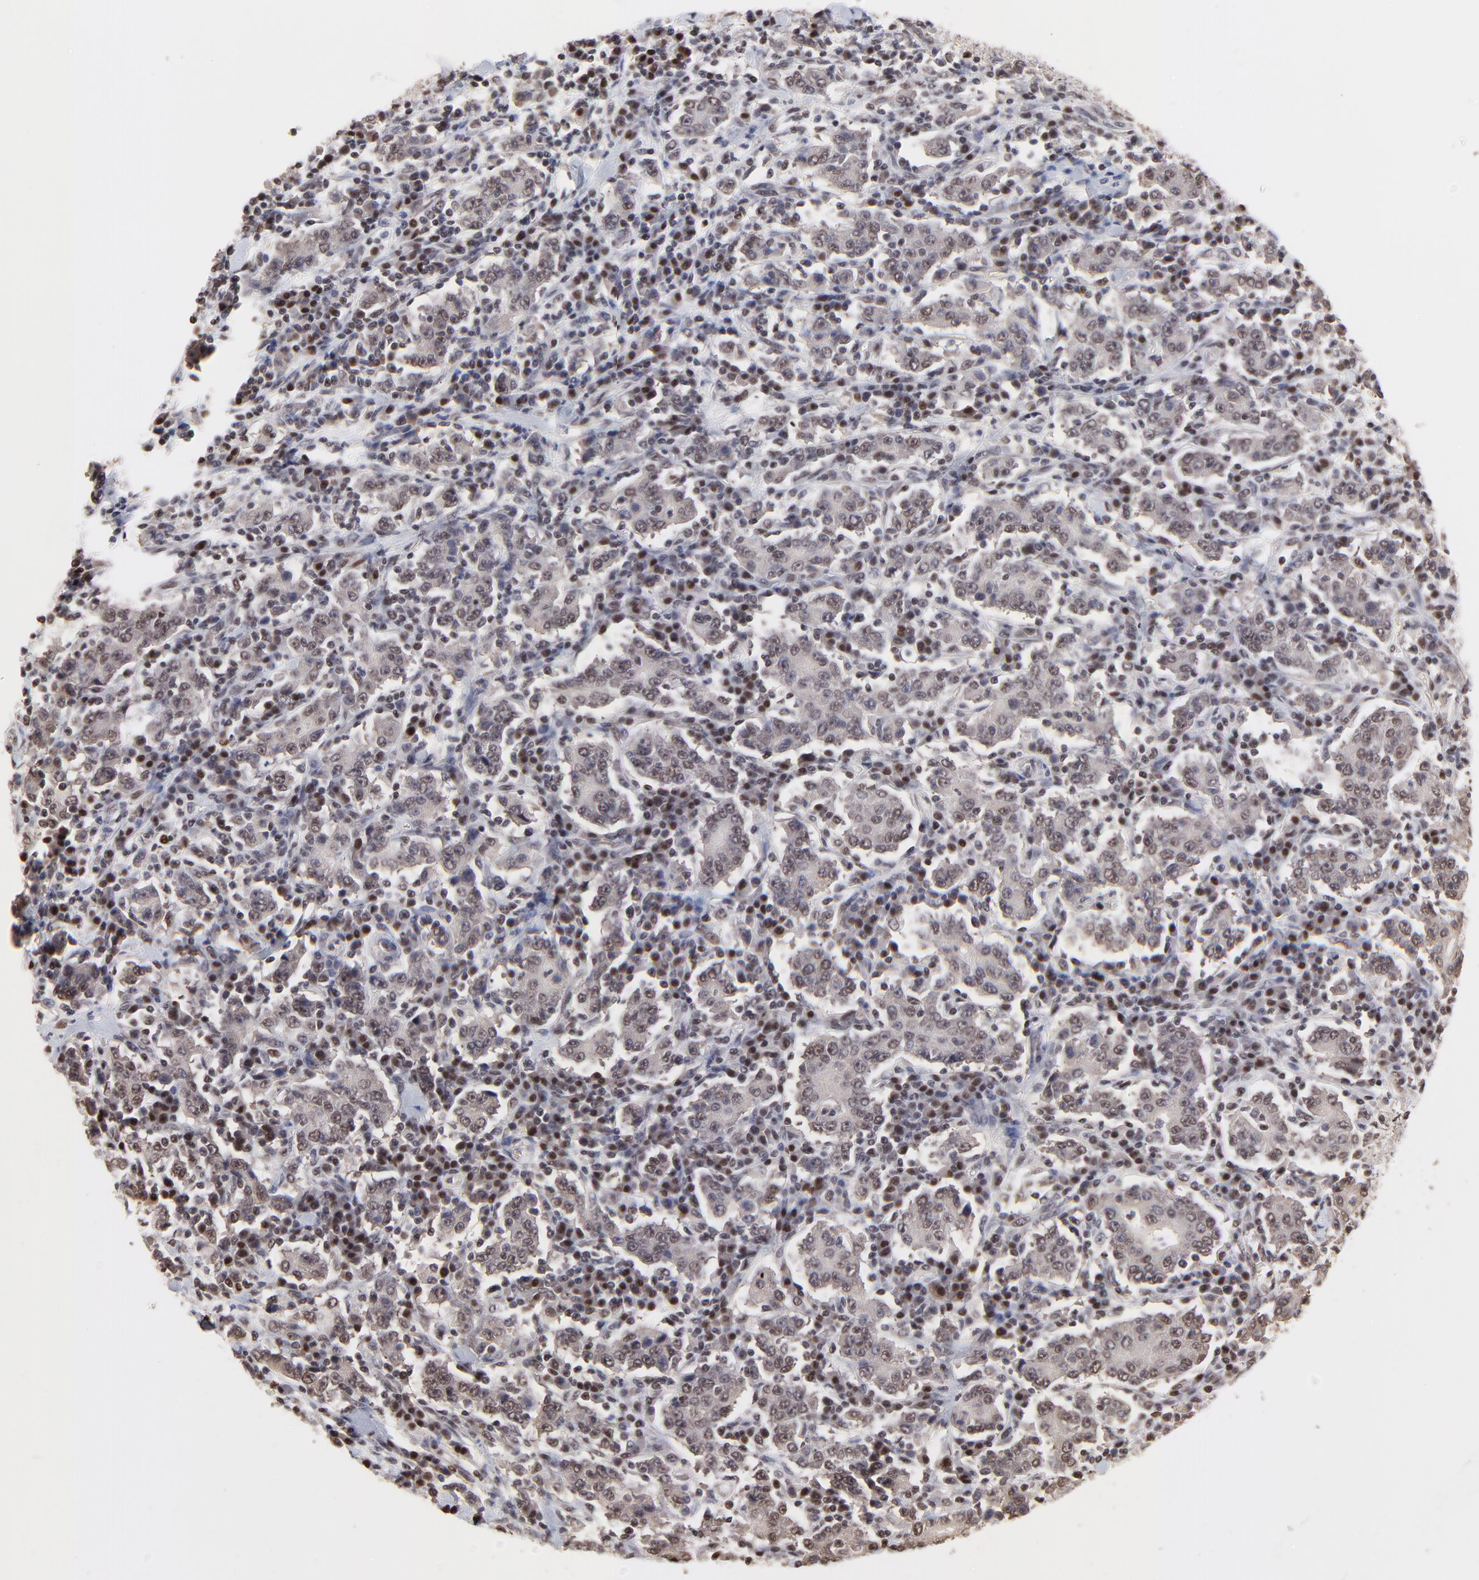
{"staining": {"intensity": "weak", "quantity": "25%-75%", "location": "nuclear"}, "tissue": "stomach cancer", "cell_type": "Tumor cells", "image_type": "cancer", "snomed": [{"axis": "morphology", "description": "Normal tissue, NOS"}, {"axis": "morphology", "description": "Adenocarcinoma, NOS"}, {"axis": "topography", "description": "Stomach, upper"}, {"axis": "topography", "description": "Stomach"}], "caption": "Immunohistochemical staining of stomach cancer (adenocarcinoma) displays low levels of weak nuclear protein staining in approximately 25%-75% of tumor cells.", "gene": "DSN1", "patient": {"sex": "male", "age": 59}}